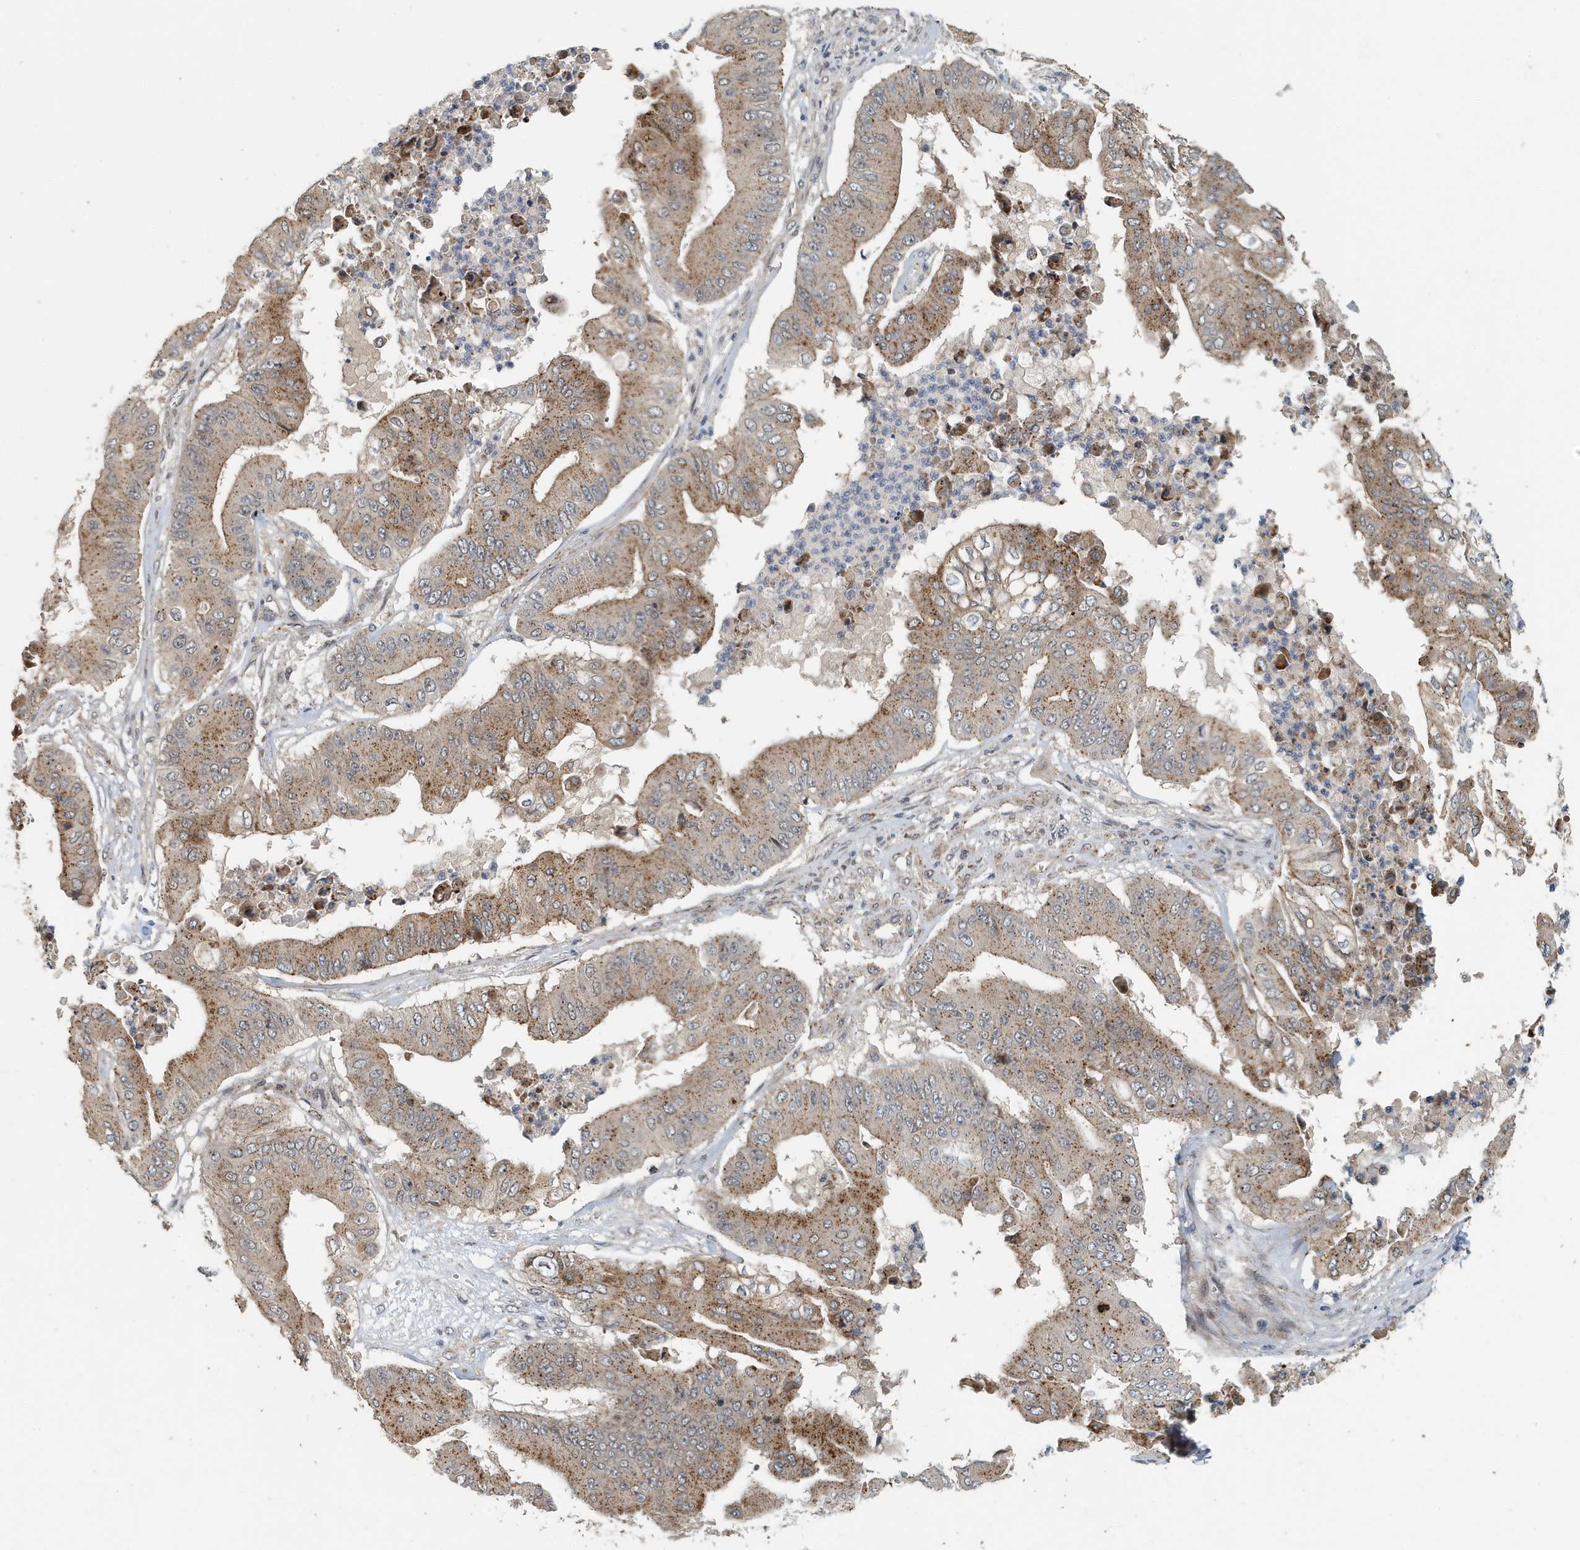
{"staining": {"intensity": "moderate", "quantity": ">75%", "location": "cytoplasmic/membranous"}, "tissue": "pancreatic cancer", "cell_type": "Tumor cells", "image_type": "cancer", "snomed": [{"axis": "morphology", "description": "Adenocarcinoma, NOS"}, {"axis": "topography", "description": "Pancreas"}], "caption": "Pancreatic cancer (adenocarcinoma) was stained to show a protein in brown. There is medium levels of moderate cytoplasmic/membranous positivity in approximately >75% of tumor cells.", "gene": "KIF15", "patient": {"sex": "female", "age": 77}}